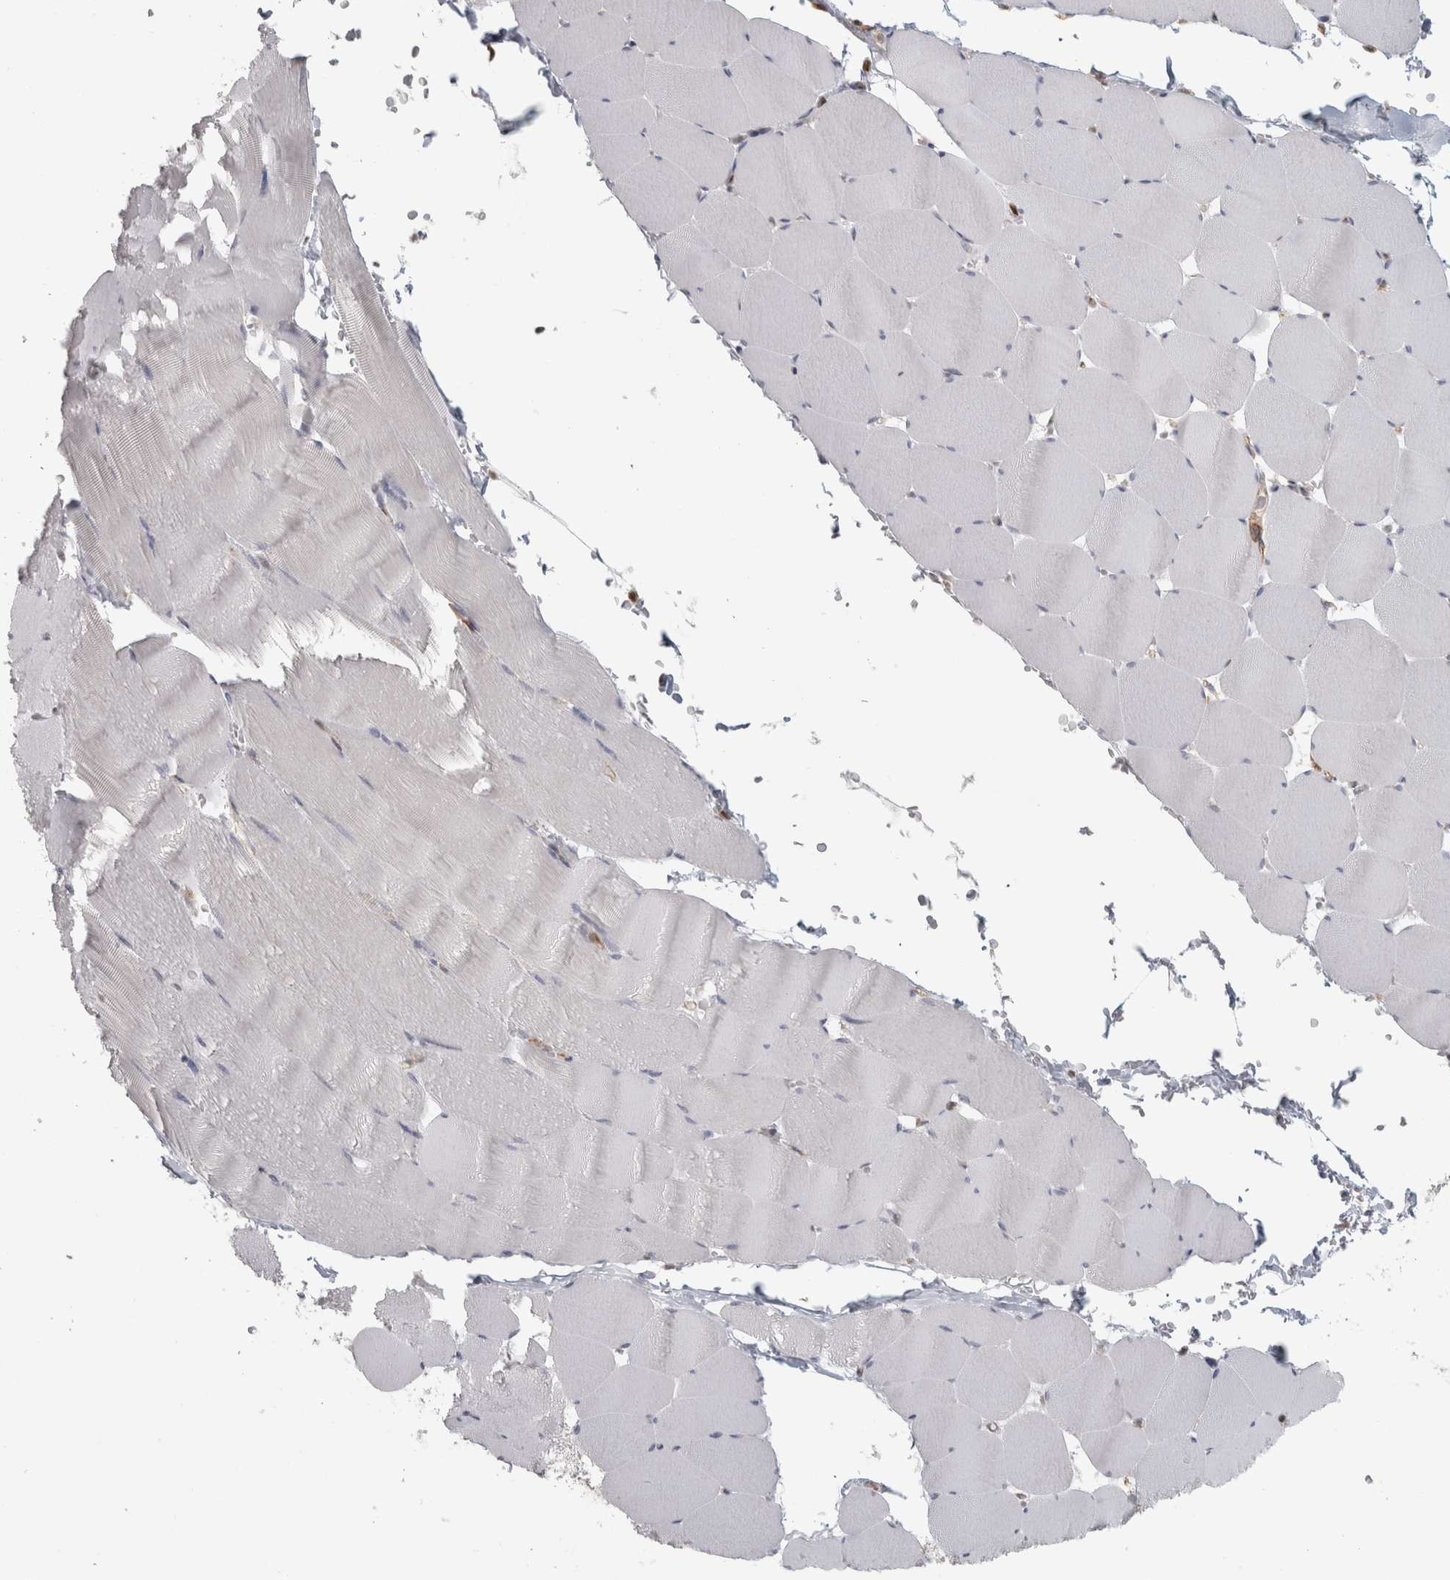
{"staining": {"intensity": "negative", "quantity": "none", "location": "none"}, "tissue": "skeletal muscle", "cell_type": "Myocytes", "image_type": "normal", "snomed": [{"axis": "morphology", "description": "Normal tissue, NOS"}, {"axis": "topography", "description": "Skeletal muscle"}], "caption": "IHC of unremarkable skeletal muscle displays no staining in myocytes.", "gene": "HLA", "patient": {"sex": "male", "age": 62}}